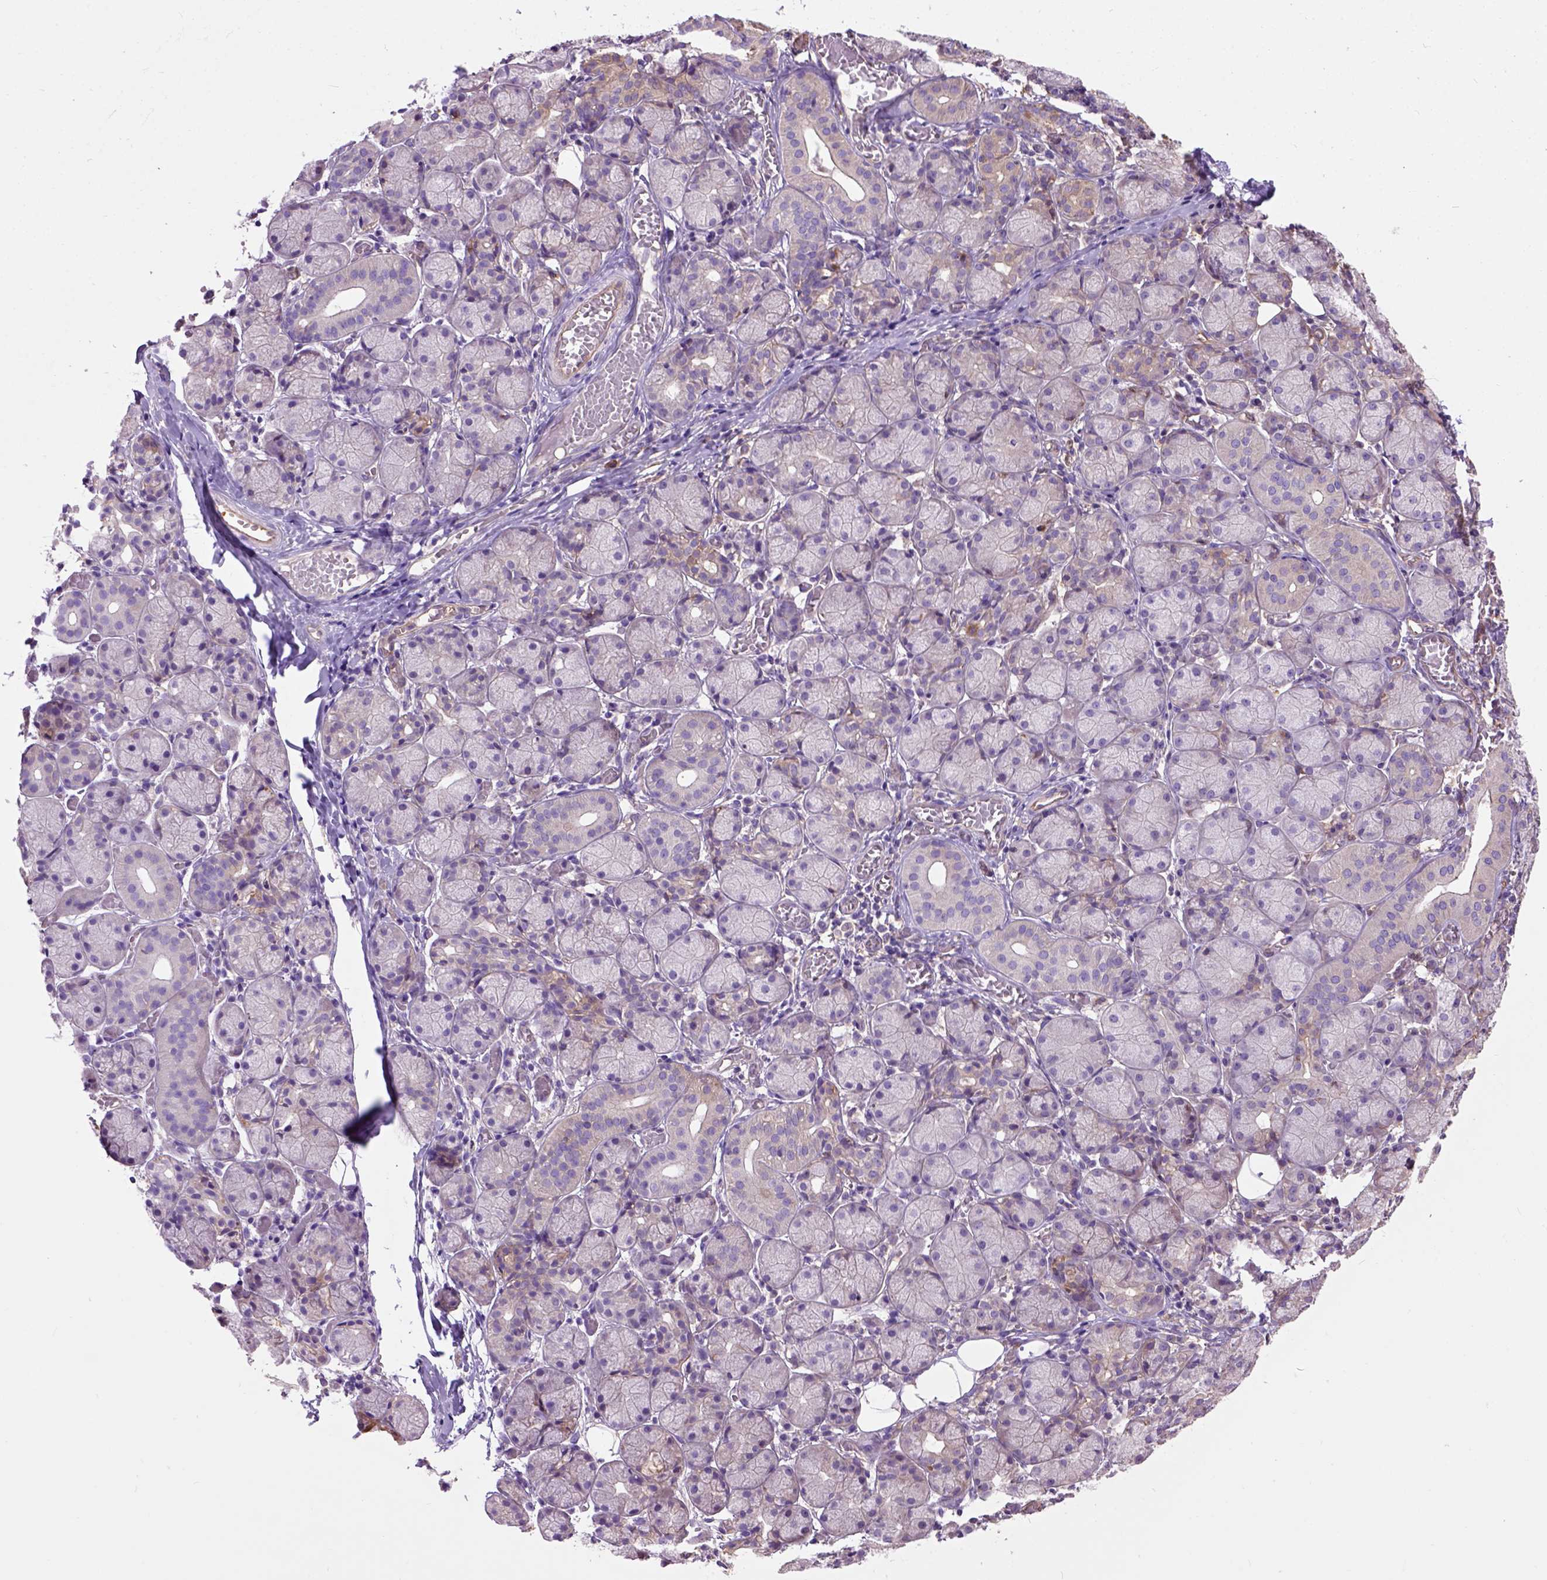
{"staining": {"intensity": "negative", "quantity": "none", "location": "none"}, "tissue": "salivary gland", "cell_type": "Glandular cells", "image_type": "normal", "snomed": [{"axis": "morphology", "description": "Normal tissue, NOS"}, {"axis": "topography", "description": "Salivary gland"}, {"axis": "topography", "description": "Peripheral nerve tissue"}], "caption": "This is an IHC photomicrograph of benign salivary gland. There is no staining in glandular cells.", "gene": "SEMA4F", "patient": {"sex": "female", "age": 24}}